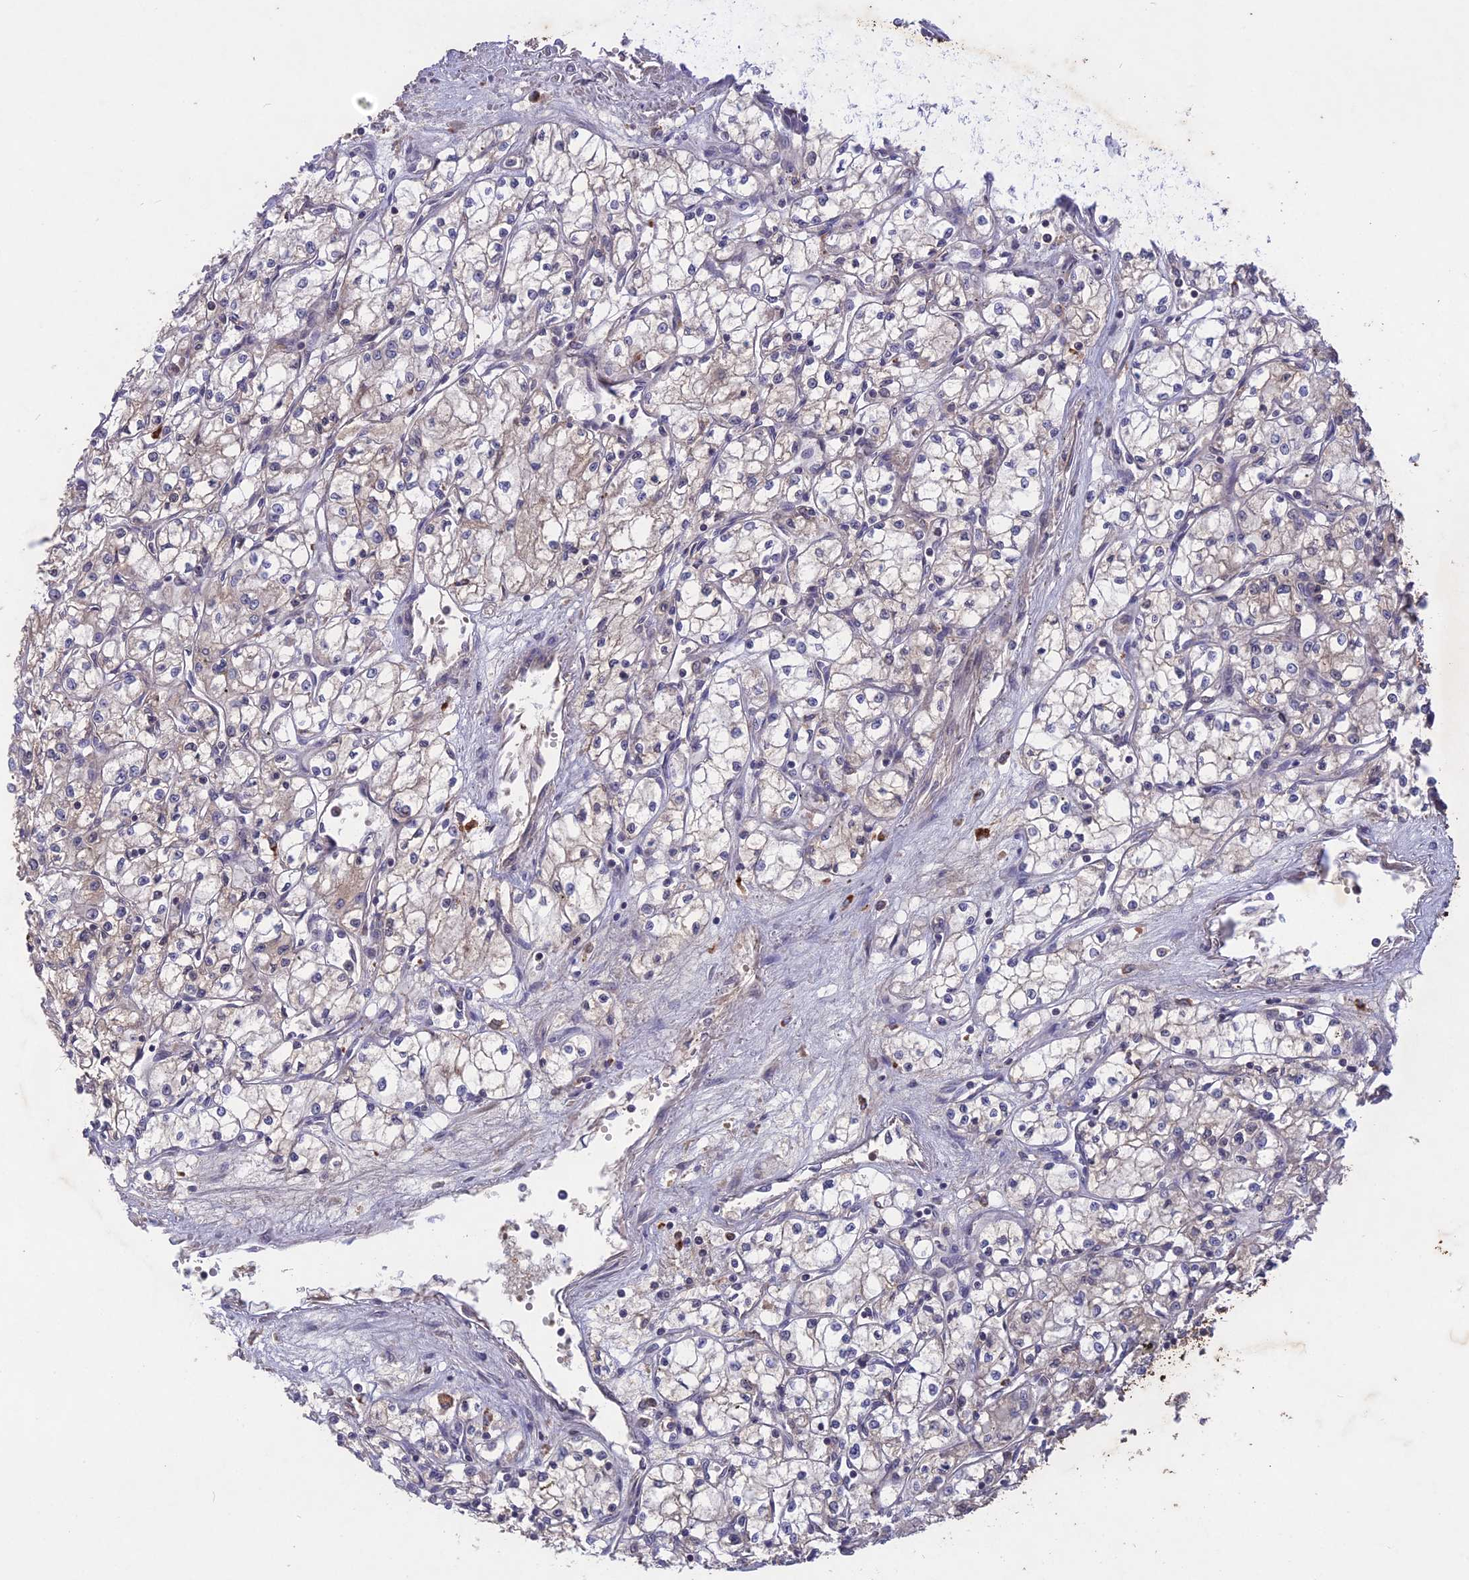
{"staining": {"intensity": "negative", "quantity": "none", "location": "none"}, "tissue": "renal cancer", "cell_type": "Tumor cells", "image_type": "cancer", "snomed": [{"axis": "morphology", "description": "Adenocarcinoma, NOS"}, {"axis": "topography", "description": "Kidney"}], "caption": "The image reveals no significant positivity in tumor cells of adenocarcinoma (renal).", "gene": "ADO", "patient": {"sex": "male", "age": 59}}